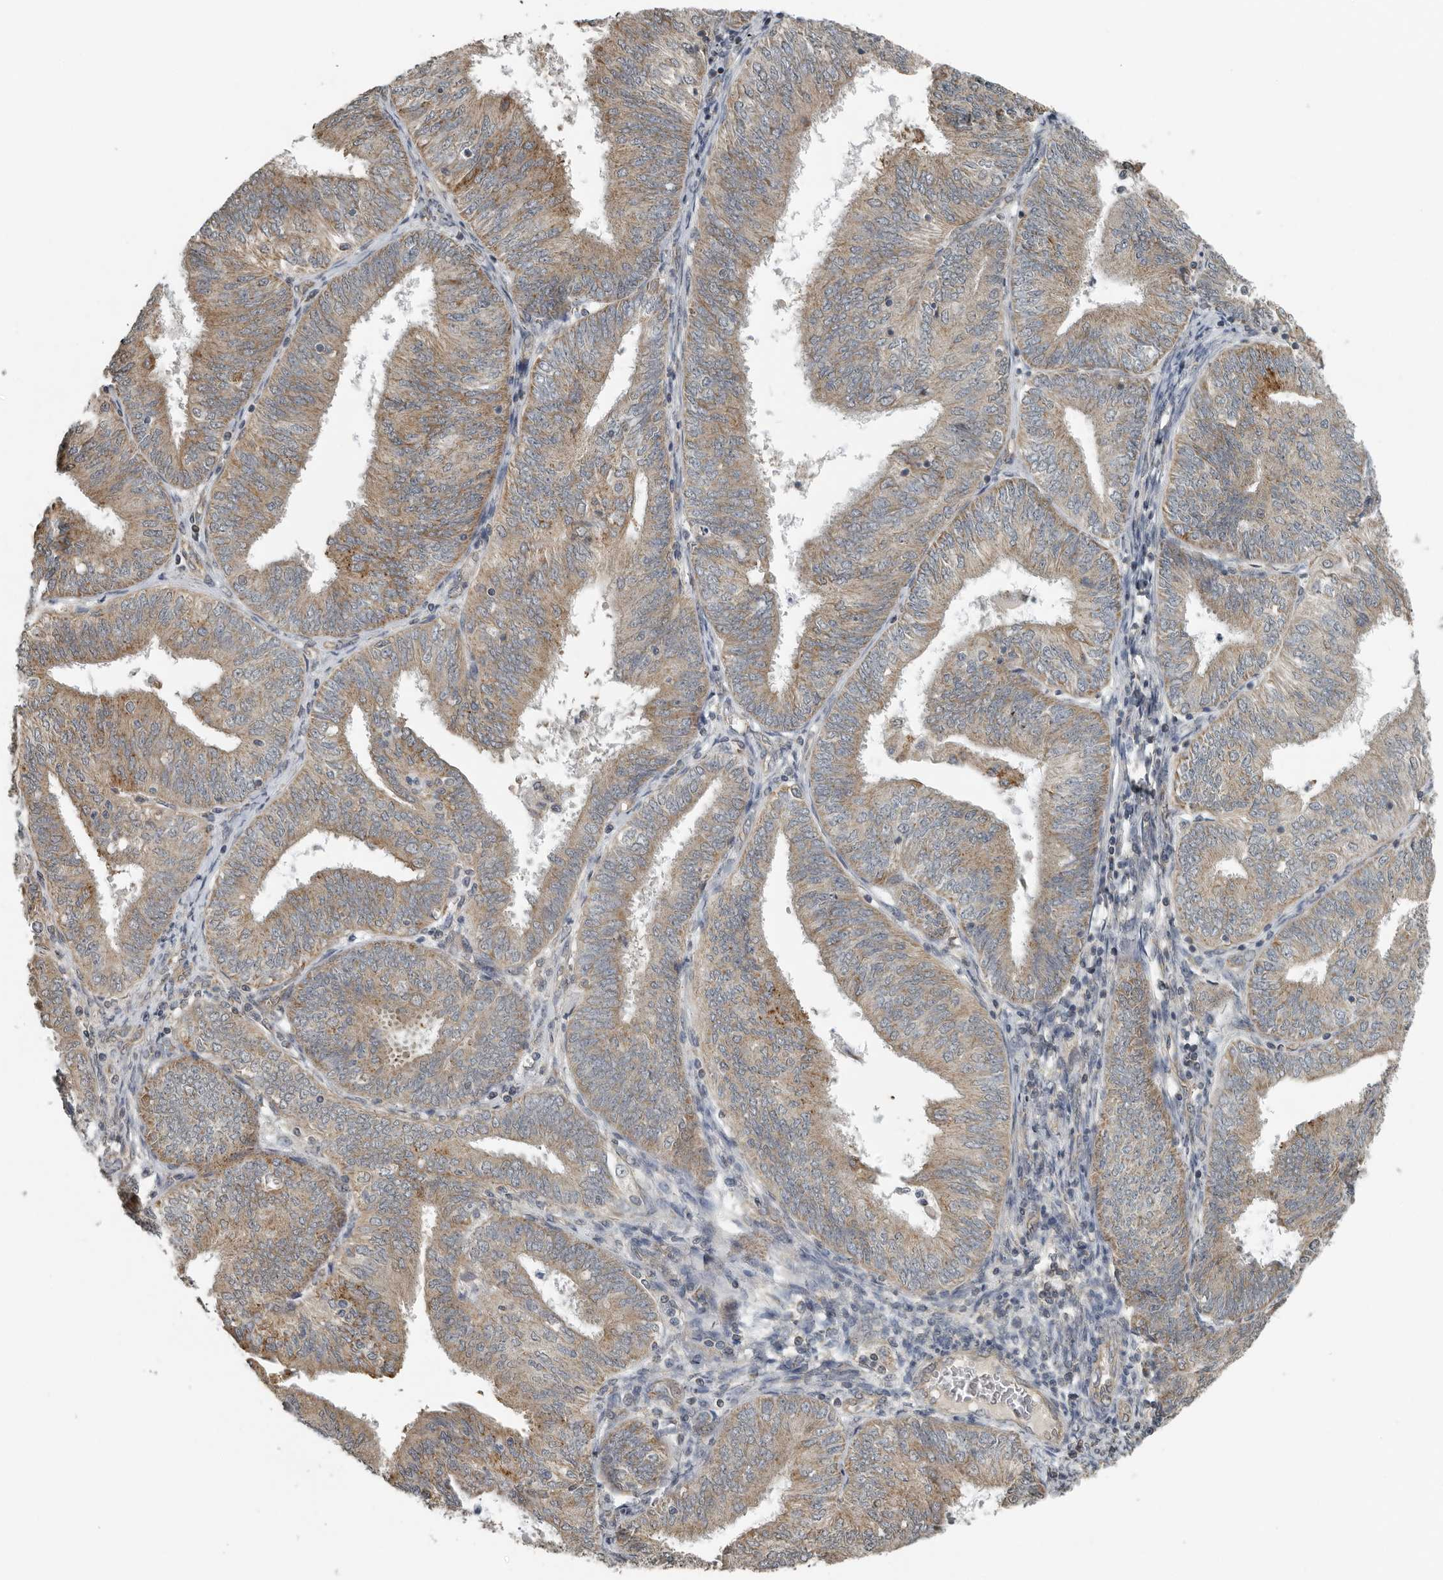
{"staining": {"intensity": "moderate", "quantity": "25%-75%", "location": "cytoplasmic/membranous"}, "tissue": "endometrial cancer", "cell_type": "Tumor cells", "image_type": "cancer", "snomed": [{"axis": "morphology", "description": "Adenocarcinoma, NOS"}, {"axis": "topography", "description": "Endometrium"}], "caption": "The histopathology image reveals staining of endometrial adenocarcinoma, revealing moderate cytoplasmic/membranous protein expression (brown color) within tumor cells. The staining was performed using DAB (3,3'-diaminobenzidine) to visualize the protein expression in brown, while the nuclei were stained in blue with hematoxylin (Magnification: 20x).", "gene": "AFAP1", "patient": {"sex": "female", "age": 58}}